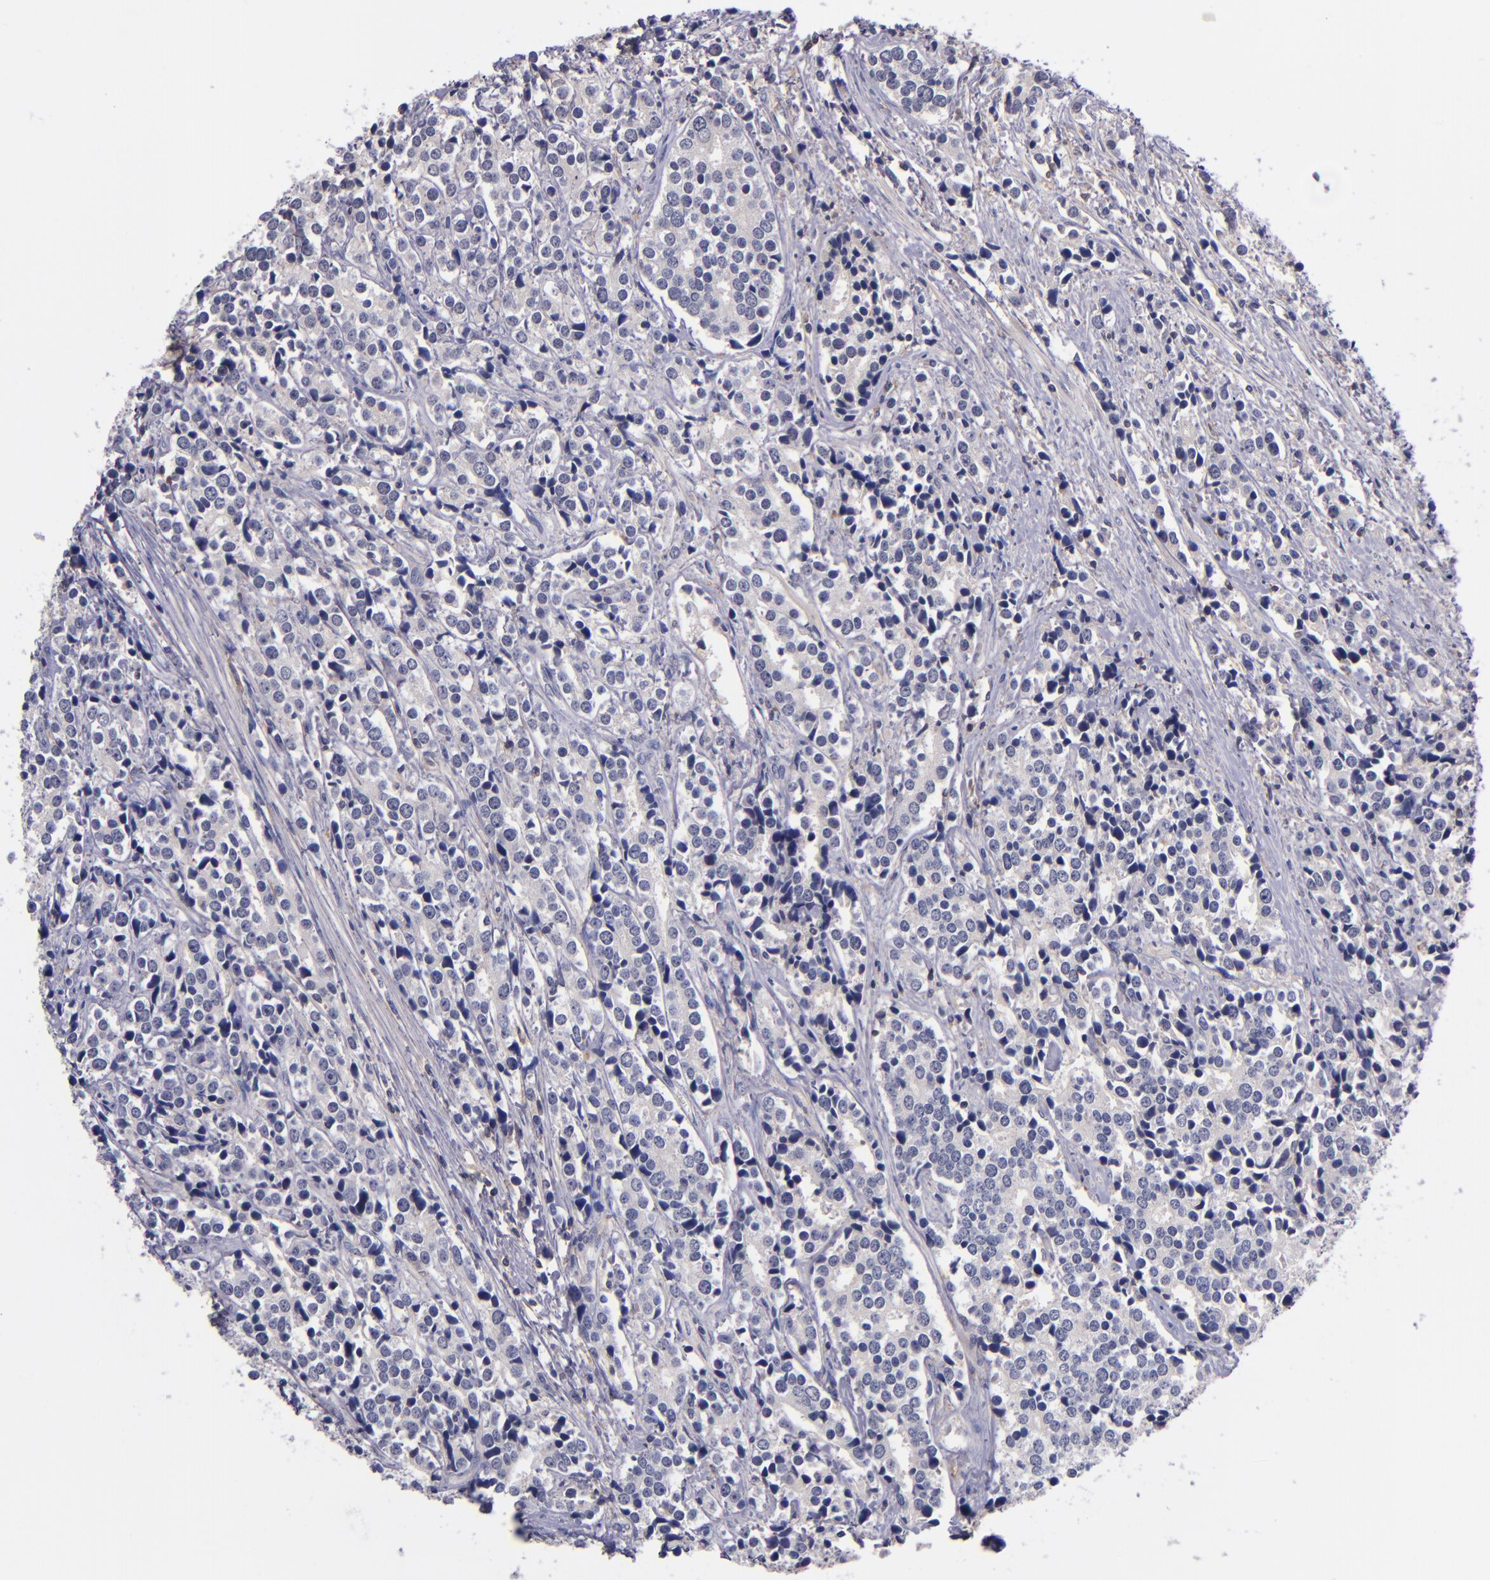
{"staining": {"intensity": "weak", "quantity": "25%-75%", "location": "cytoplasmic/membranous"}, "tissue": "prostate cancer", "cell_type": "Tumor cells", "image_type": "cancer", "snomed": [{"axis": "morphology", "description": "Adenocarcinoma, High grade"}, {"axis": "topography", "description": "Prostate"}], "caption": "High-magnification brightfield microscopy of high-grade adenocarcinoma (prostate) stained with DAB (brown) and counterstained with hematoxylin (blue). tumor cells exhibit weak cytoplasmic/membranous positivity is appreciated in approximately25%-75% of cells.", "gene": "RBP4", "patient": {"sex": "male", "age": 71}}